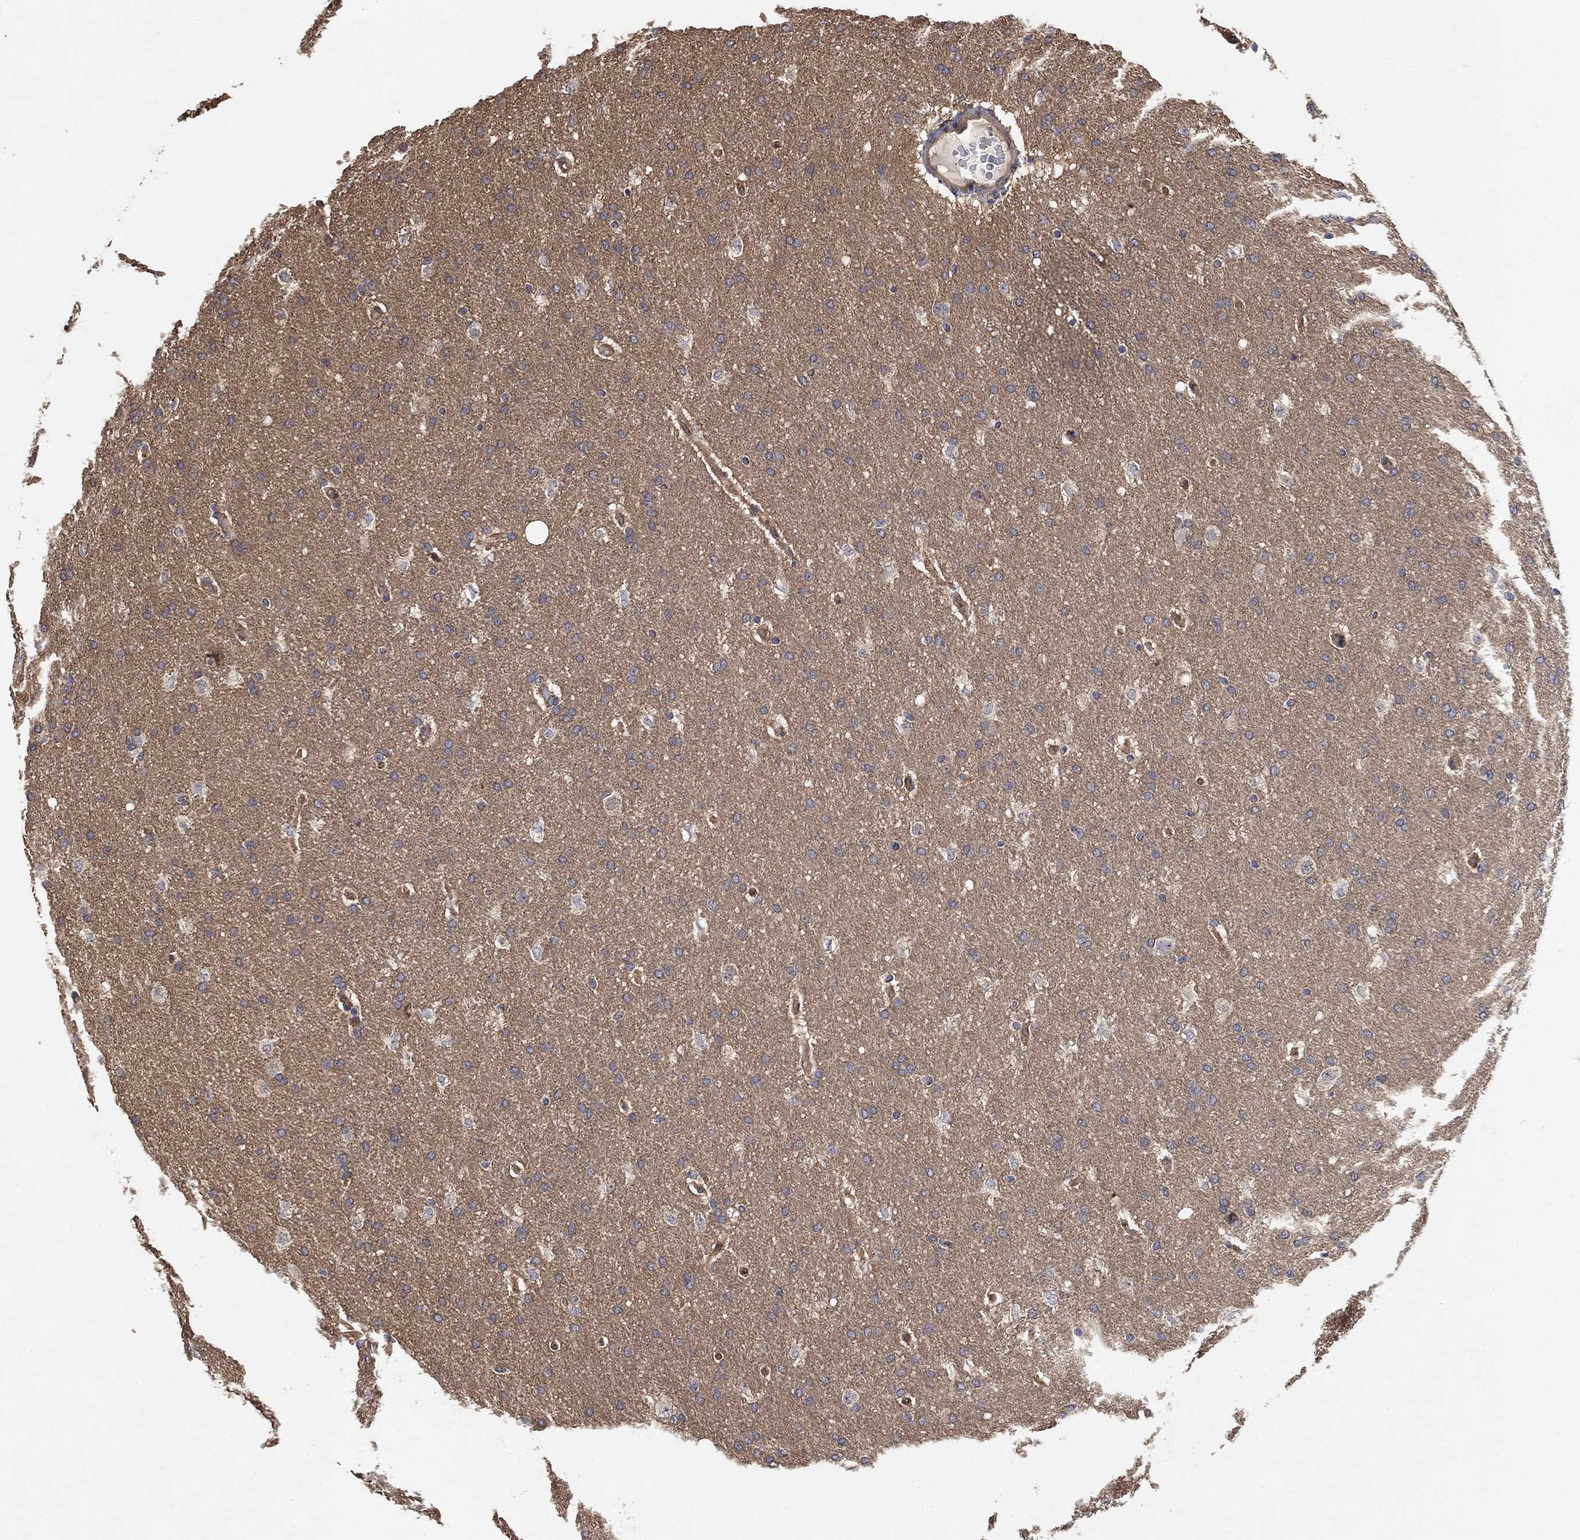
{"staining": {"intensity": "negative", "quantity": "none", "location": "none"}, "tissue": "glioma", "cell_type": "Tumor cells", "image_type": "cancer", "snomed": [{"axis": "morphology", "description": "Glioma, malignant, Low grade"}, {"axis": "topography", "description": "Brain"}], "caption": "This is a micrograph of immunohistochemistry (IHC) staining of malignant glioma (low-grade), which shows no expression in tumor cells.", "gene": "MCUR1", "patient": {"sex": "female", "age": 37}}